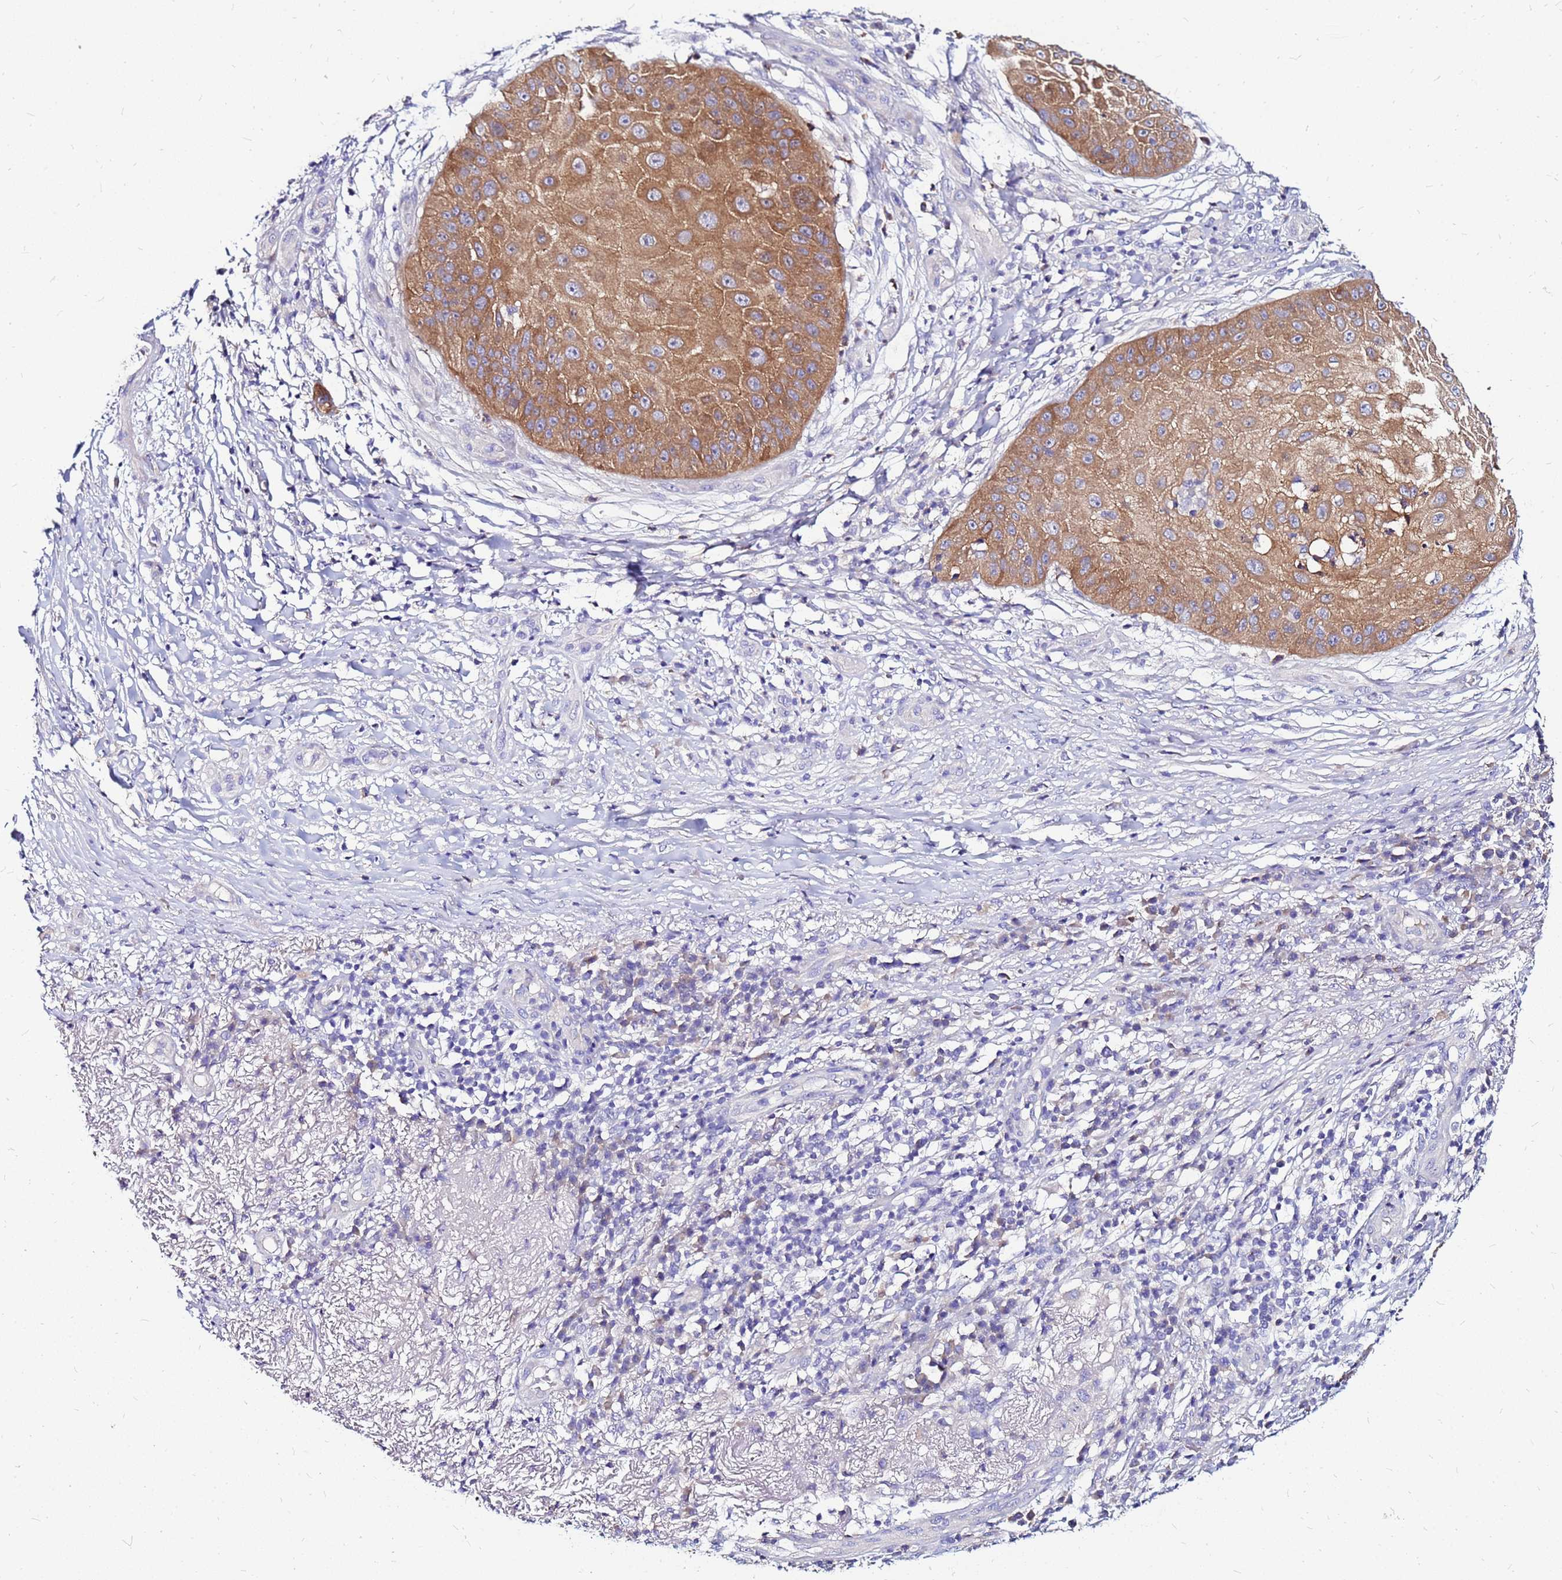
{"staining": {"intensity": "moderate", "quantity": ">75%", "location": "cytoplasmic/membranous"}, "tissue": "skin cancer", "cell_type": "Tumor cells", "image_type": "cancer", "snomed": [{"axis": "morphology", "description": "Squamous cell carcinoma, NOS"}, {"axis": "topography", "description": "Skin"}], "caption": "Brown immunohistochemical staining in human skin squamous cell carcinoma shows moderate cytoplasmic/membranous positivity in about >75% of tumor cells.", "gene": "ARHGEF5", "patient": {"sex": "male", "age": 70}}